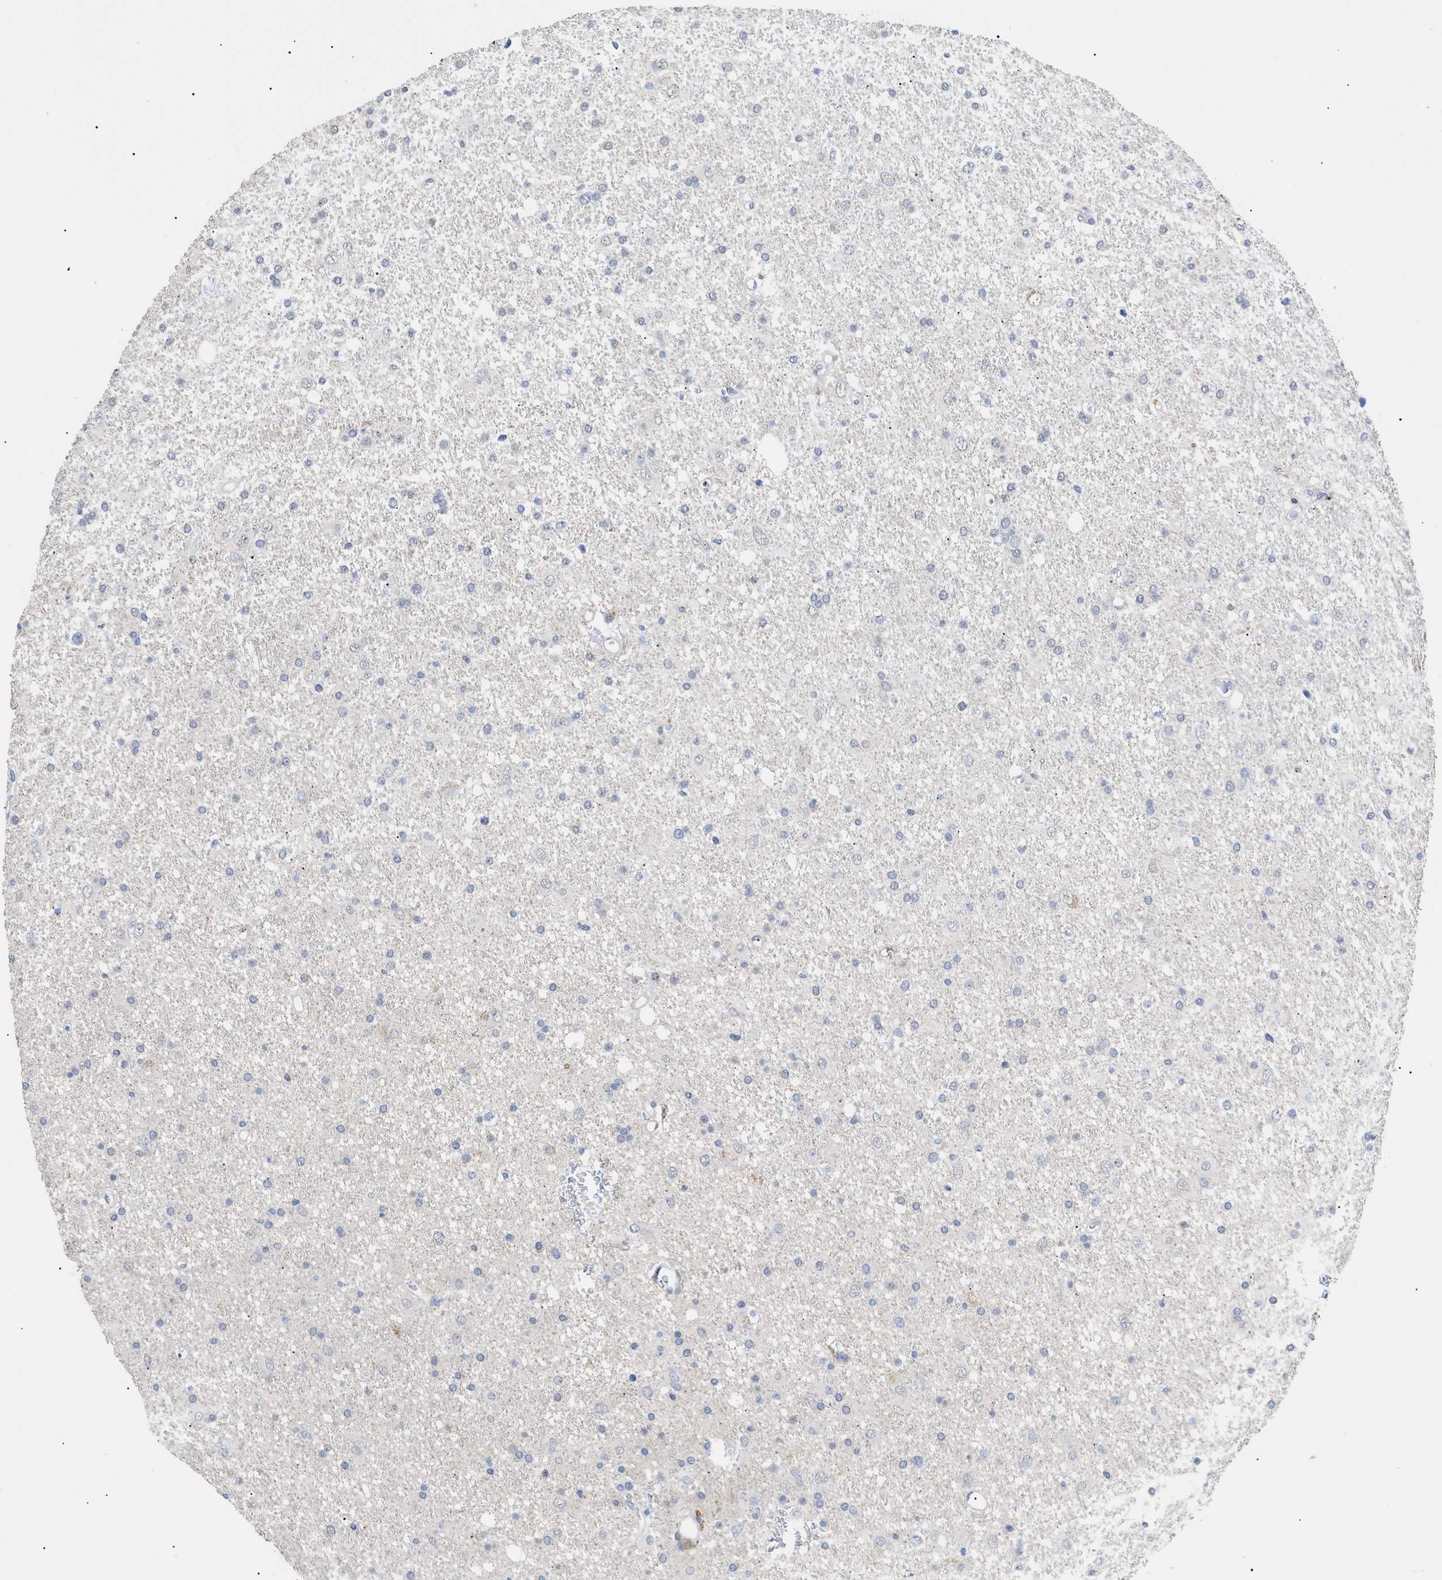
{"staining": {"intensity": "negative", "quantity": "none", "location": "none"}, "tissue": "glioma", "cell_type": "Tumor cells", "image_type": "cancer", "snomed": [{"axis": "morphology", "description": "Glioma, malignant, Low grade"}, {"axis": "topography", "description": "Brain"}], "caption": "Immunohistochemistry (IHC) micrograph of malignant glioma (low-grade) stained for a protein (brown), which shows no positivity in tumor cells.", "gene": "SFXN5", "patient": {"sex": "male", "age": 77}}